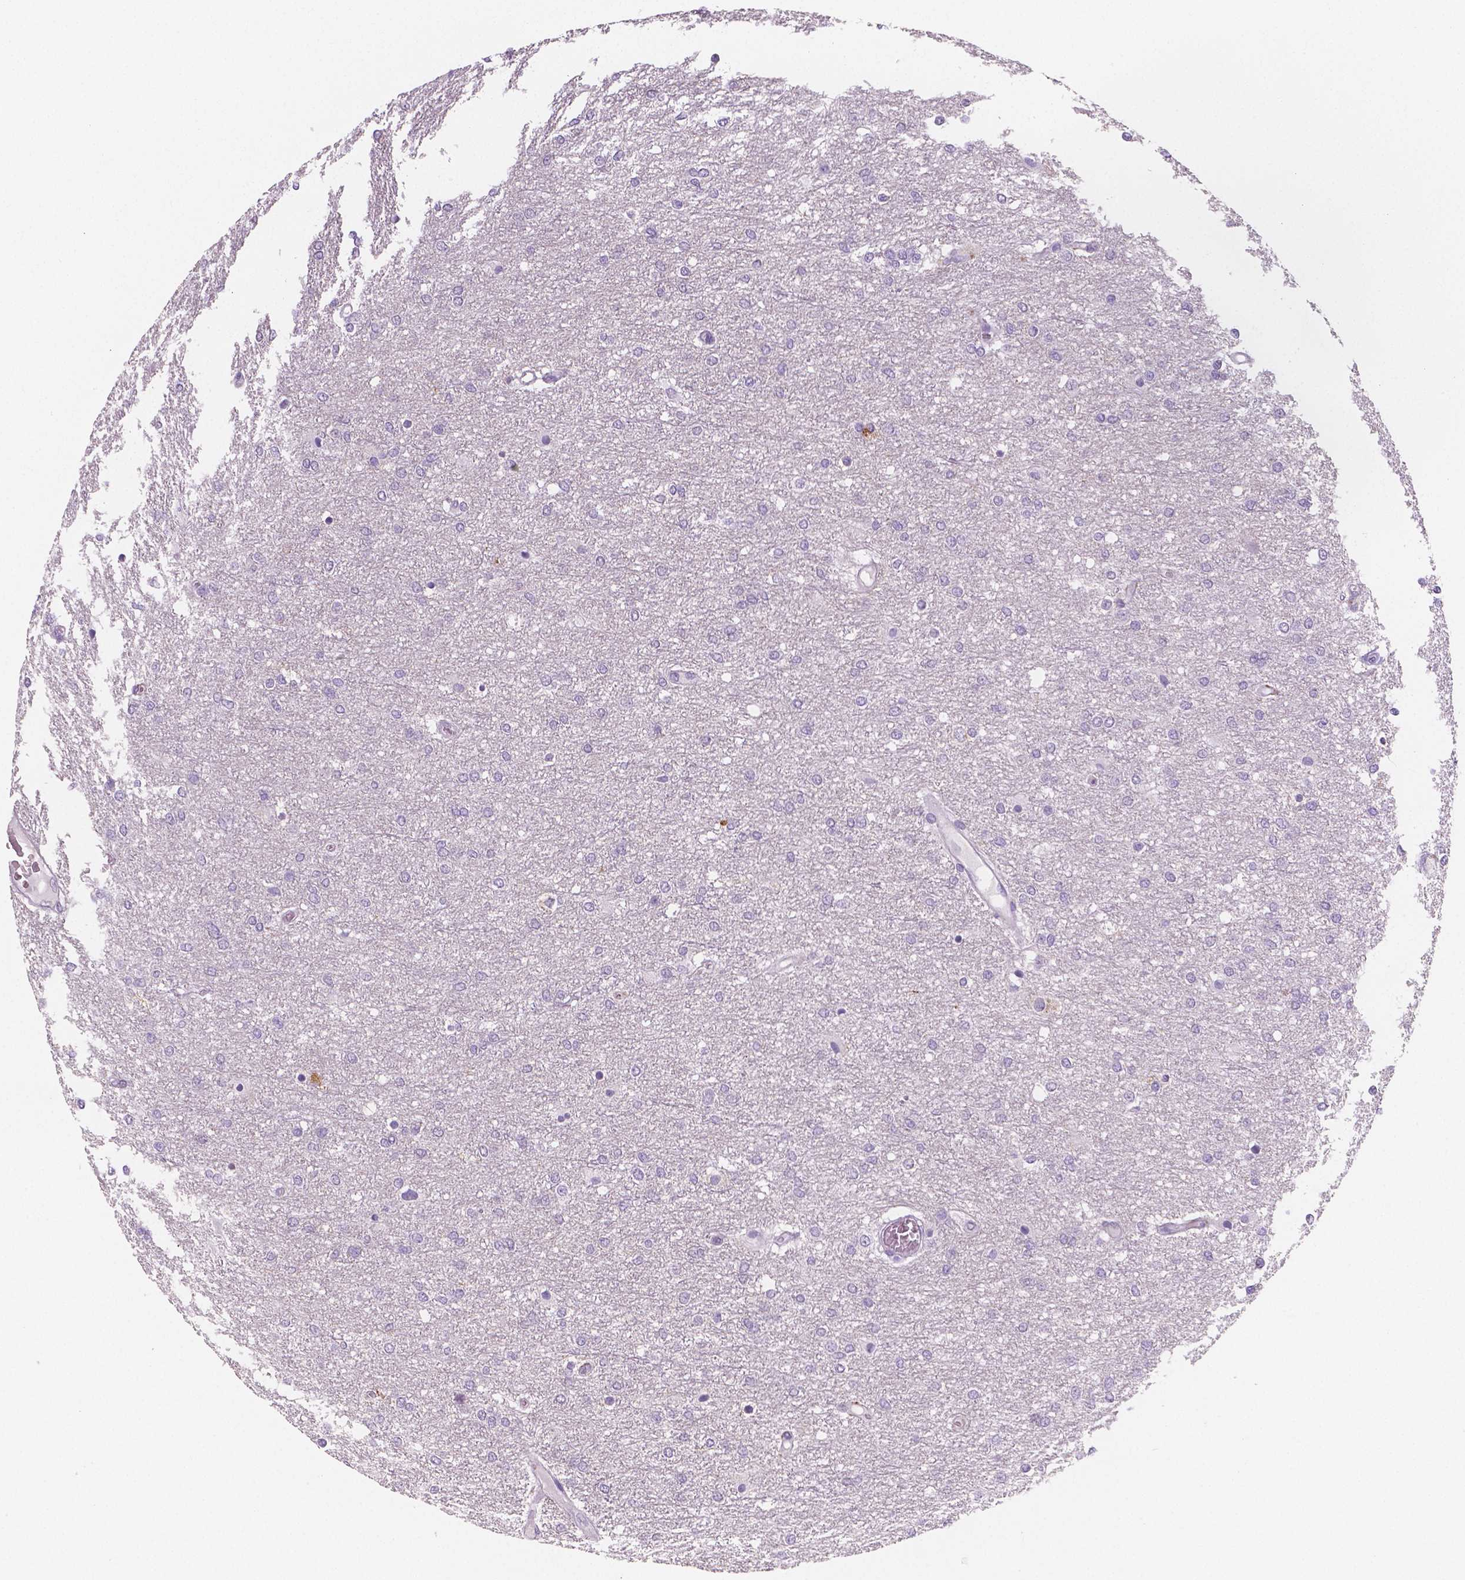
{"staining": {"intensity": "negative", "quantity": "none", "location": "none"}, "tissue": "glioma", "cell_type": "Tumor cells", "image_type": "cancer", "snomed": [{"axis": "morphology", "description": "Glioma, malignant, High grade"}, {"axis": "topography", "description": "Brain"}], "caption": "Malignant high-grade glioma stained for a protein using immunohistochemistry shows no expression tumor cells.", "gene": "TSPAN7", "patient": {"sex": "female", "age": 61}}